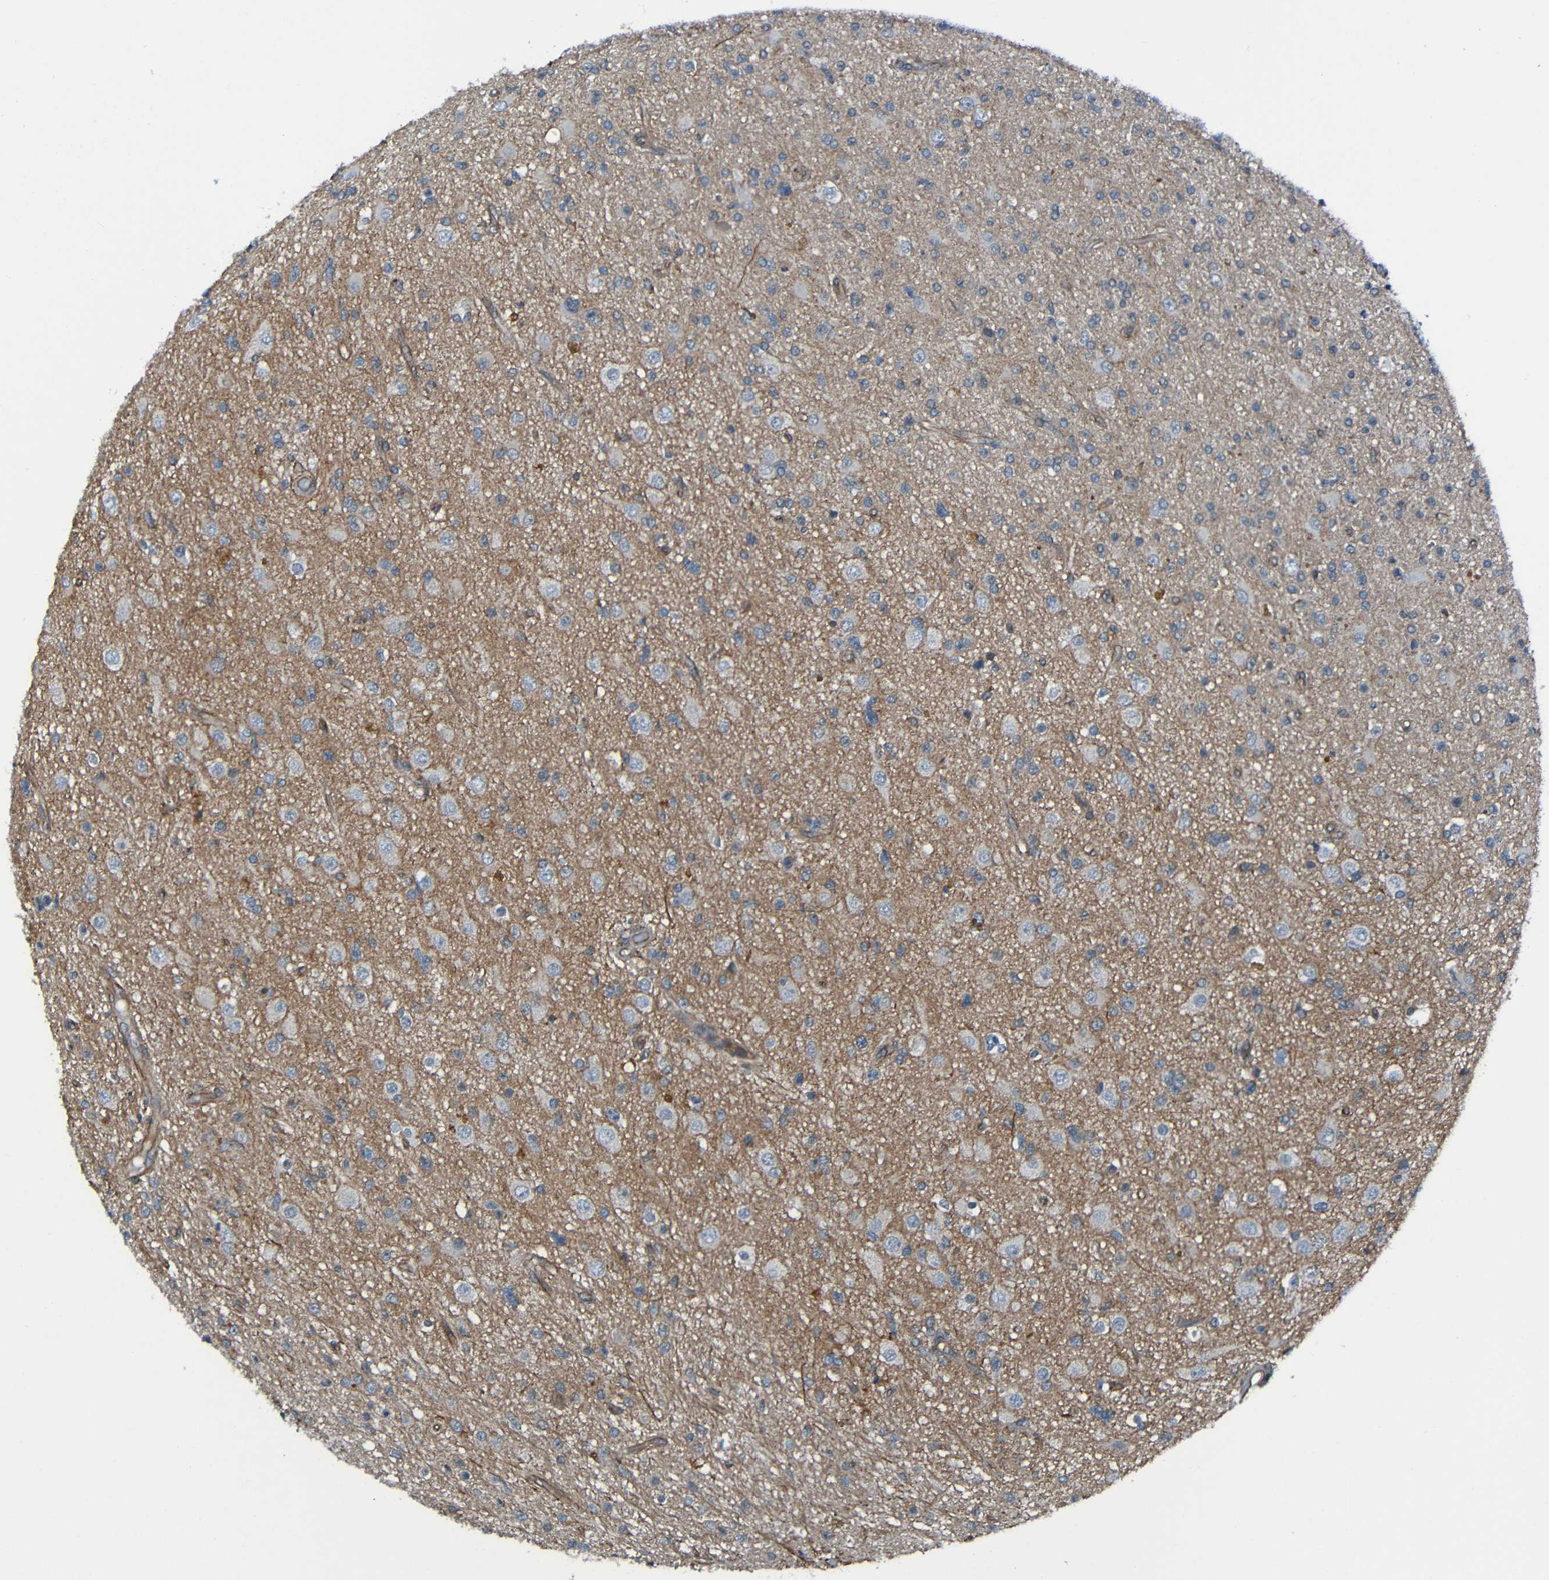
{"staining": {"intensity": "negative", "quantity": "none", "location": "none"}, "tissue": "glioma", "cell_type": "Tumor cells", "image_type": "cancer", "snomed": [{"axis": "morphology", "description": "Glioma, malignant, High grade"}, {"axis": "topography", "description": "Brain"}], "caption": "Immunohistochemistry (IHC) image of human glioma stained for a protein (brown), which exhibits no expression in tumor cells.", "gene": "LGR5", "patient": {"sex": "male", "age": 33}}